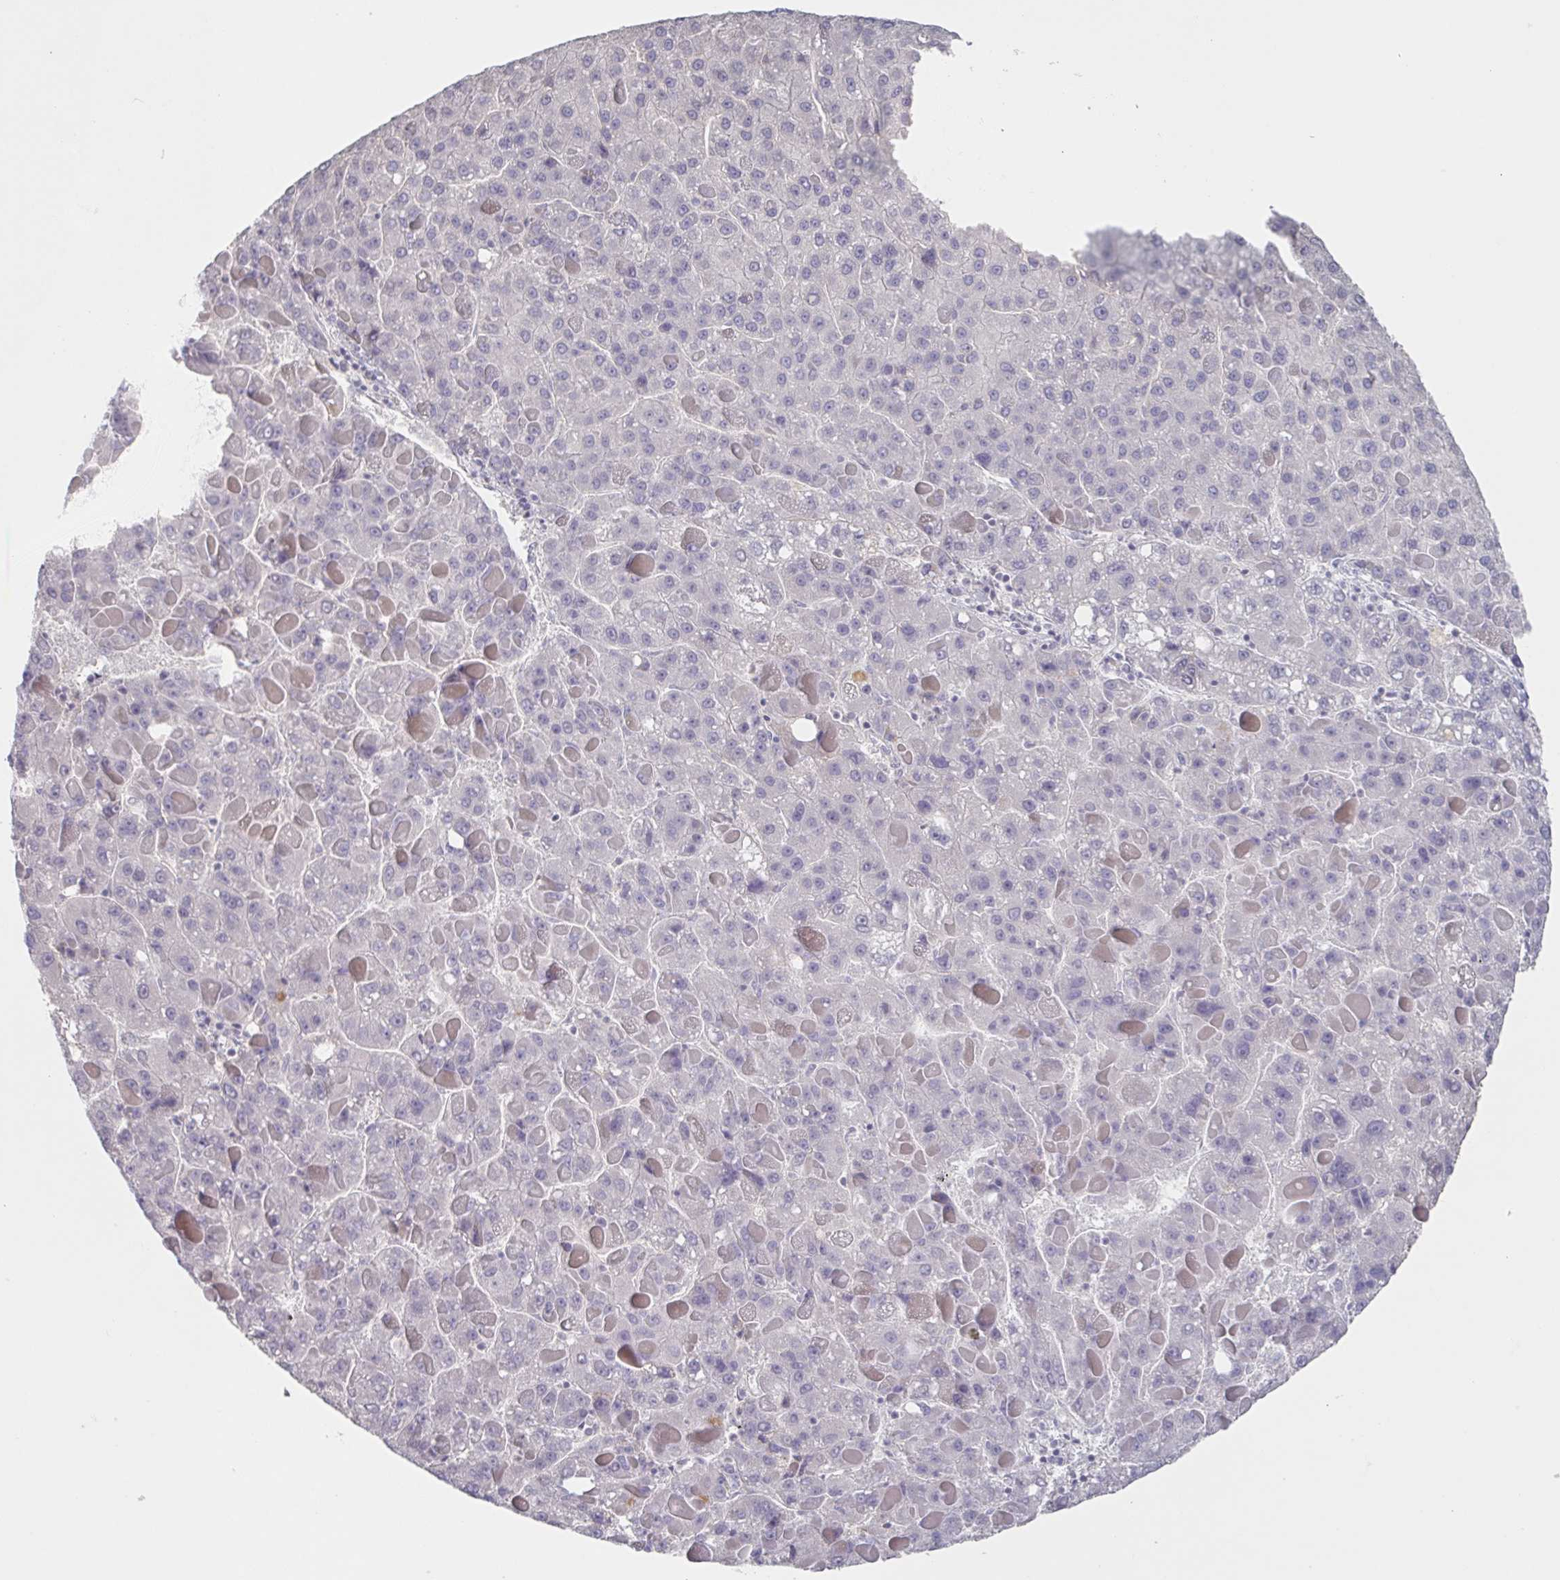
{"staining": {"intensity": "negative", "quantity": "none", "location": "none"}, "tissue": "liver cancer", "cell_type": "Tumor cells", "image_type": "cancer", "snomed": [{"axis": "morphology", "description": "Carcinoma, Hepatocellular, NOS"}, {"axis": "topography", "description": "Liver"}], "caption": "Immunohistochemical staining of human liver cancer (hepatocellular carcinoma) demonstrates no significant staining in tumor cells.", "gene": "INSL5", "patient": {"sex": "female", "age": 82}}